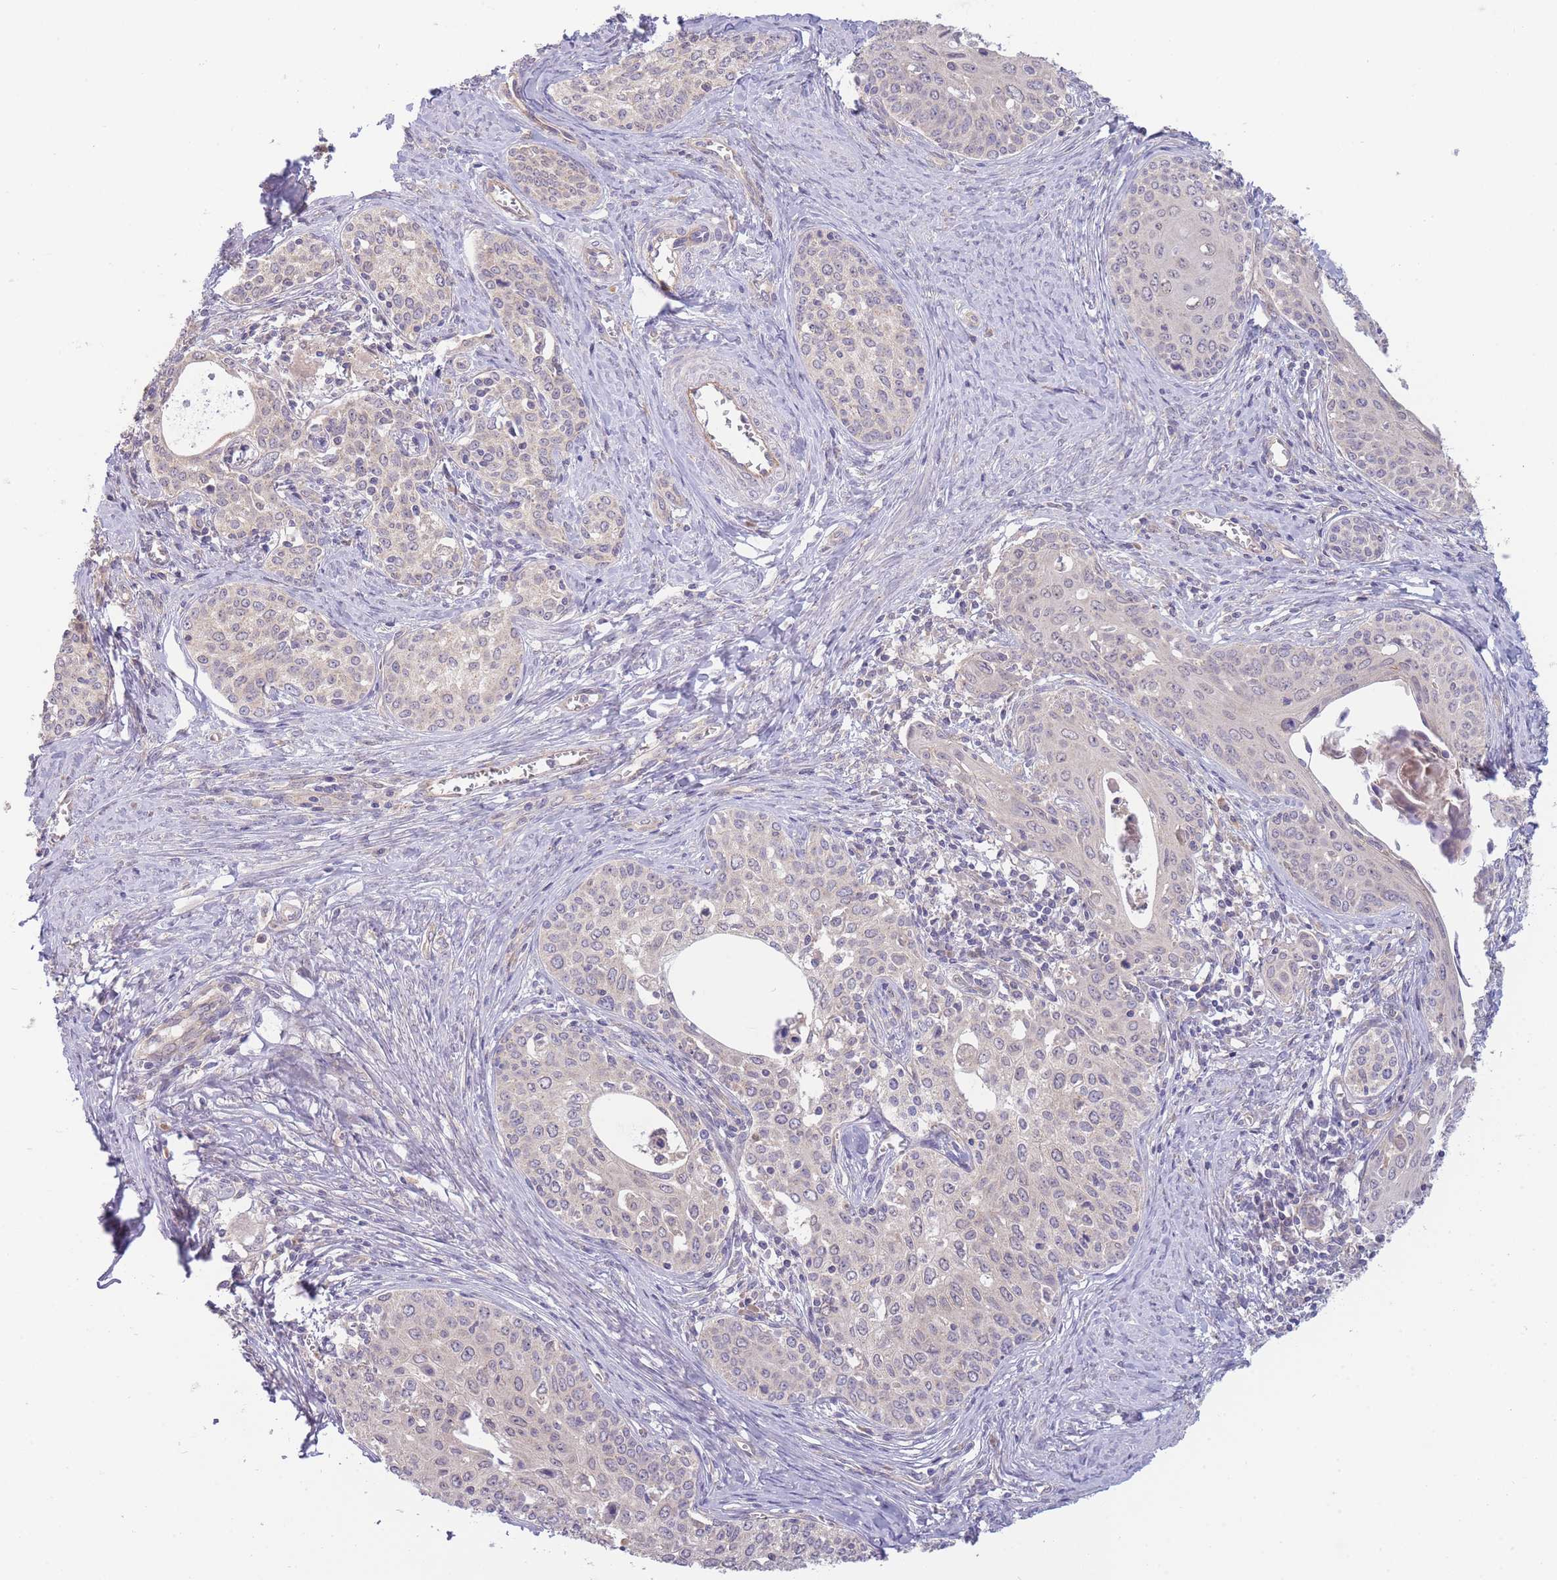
{"staining": {"intensity": "negative", "quantity": "none", "location": "none"}, "tissue": "cervical cancer", "cell_type": "Tumor cells", "image_type": "cancer", "snomed": [{"axis": "morphology", "description": "Squamous cell carcinoma, NOS"}, {"axis": "morphology", "description": "Adenocarcinoma, NOS"}, {"axis": "topography", "description": "Cervix"}], "caption": "Photomicrograph shows no protein expression in tumor cells of adenocarcinoma (cervical) tissue.", "gene": "NDUFAF5", "patient": {"sex": "female", "age": 52}}